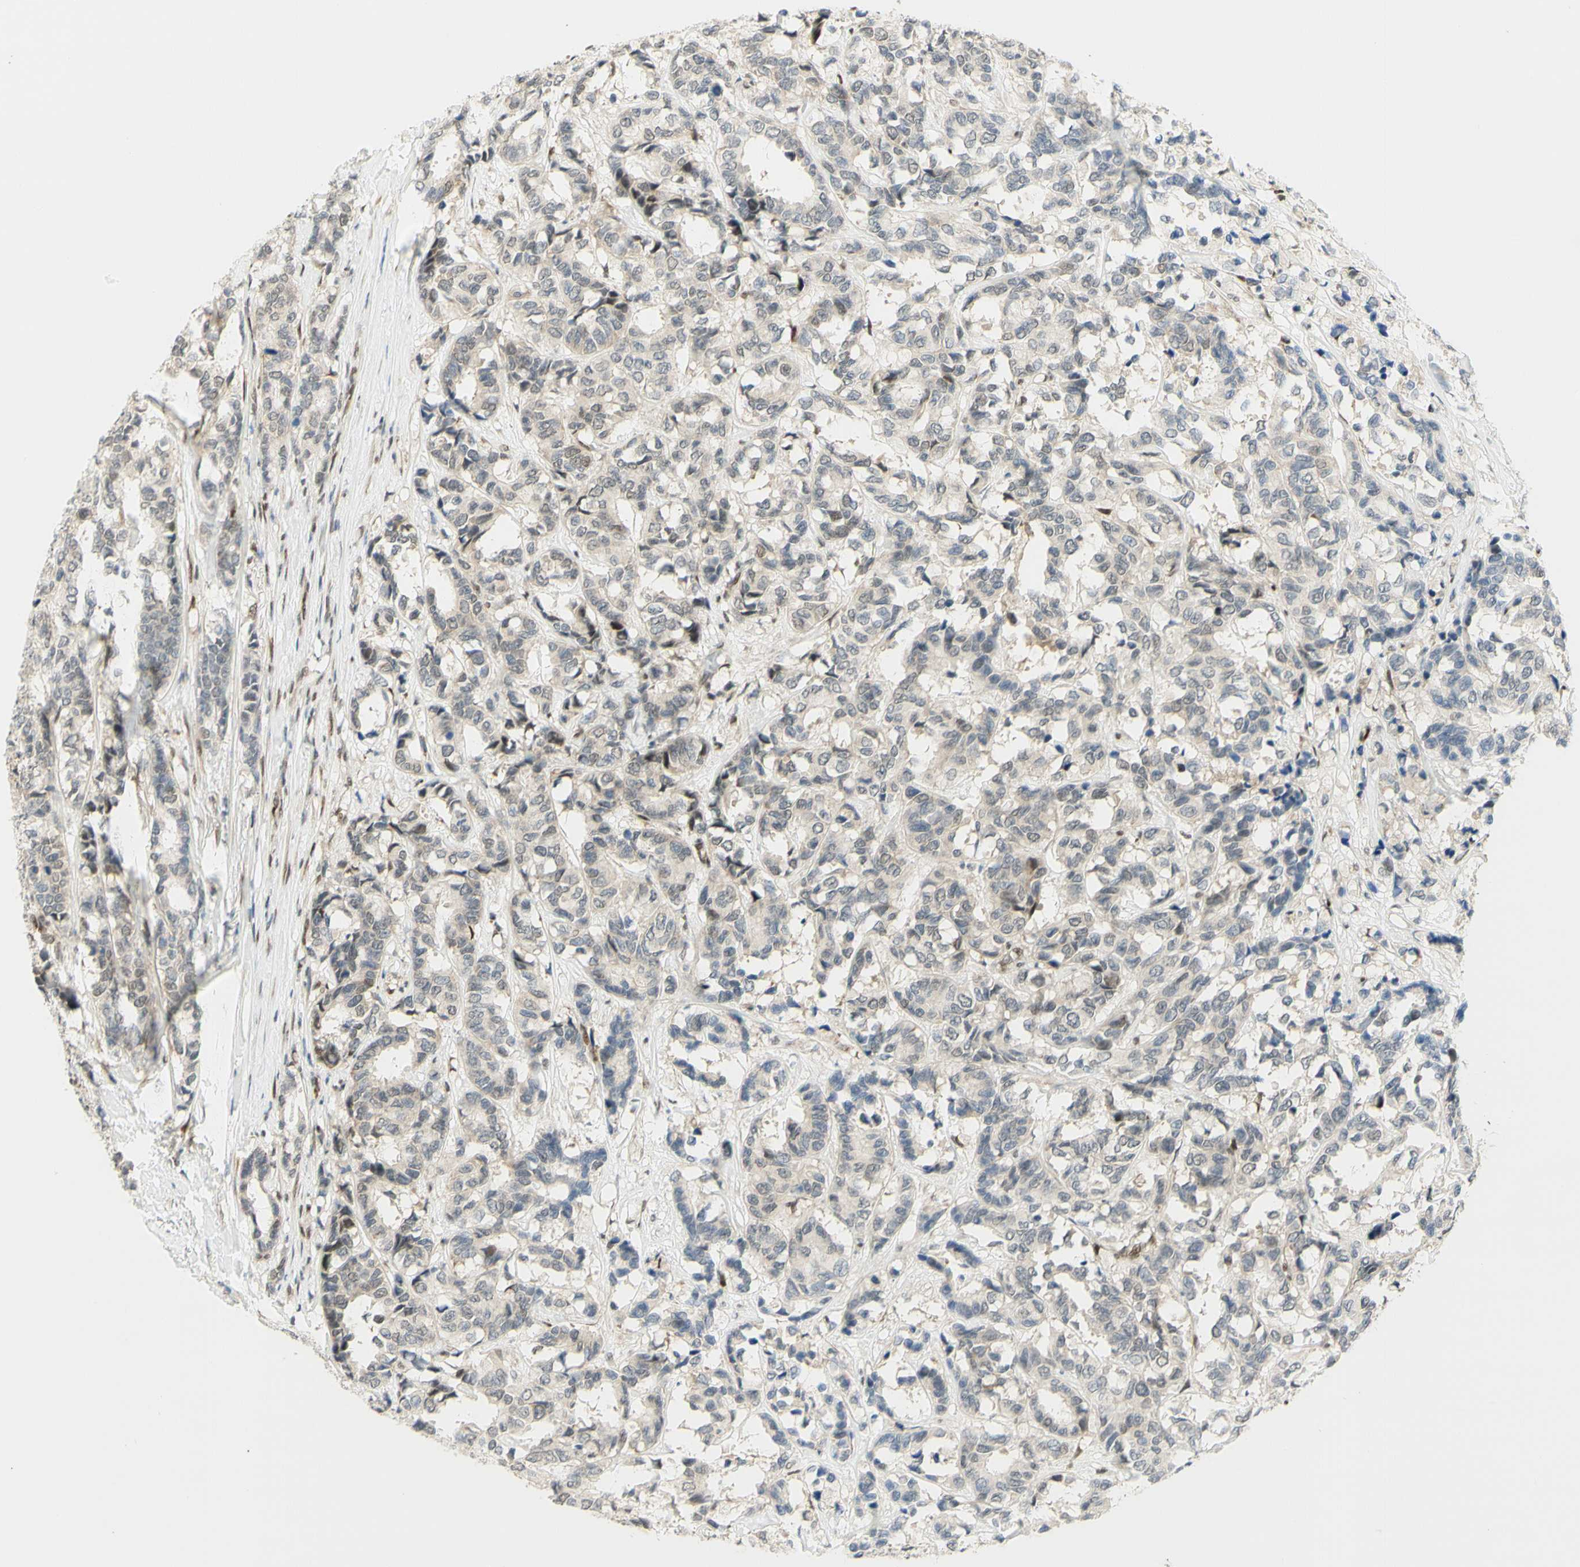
{"staining": {"intensity": "weak", "quantity": "<25%", "location": "cytoplasmic/membranous"}, "tissue": "breast cancer", "cell_type": "Tumor cells", "image_type": "cancer", "snomed": [{"axis": "morphology", "description": "Duct carcinoma"}, {"axis": "topography", "description": "Breast"}], "caption": "Breast invasive ductal carcinoma was stained to show a protein in brown. There is no significant expression in tumor cells.", "gene": "DDX1", "patient": {"sex": "female", "age": 87}}